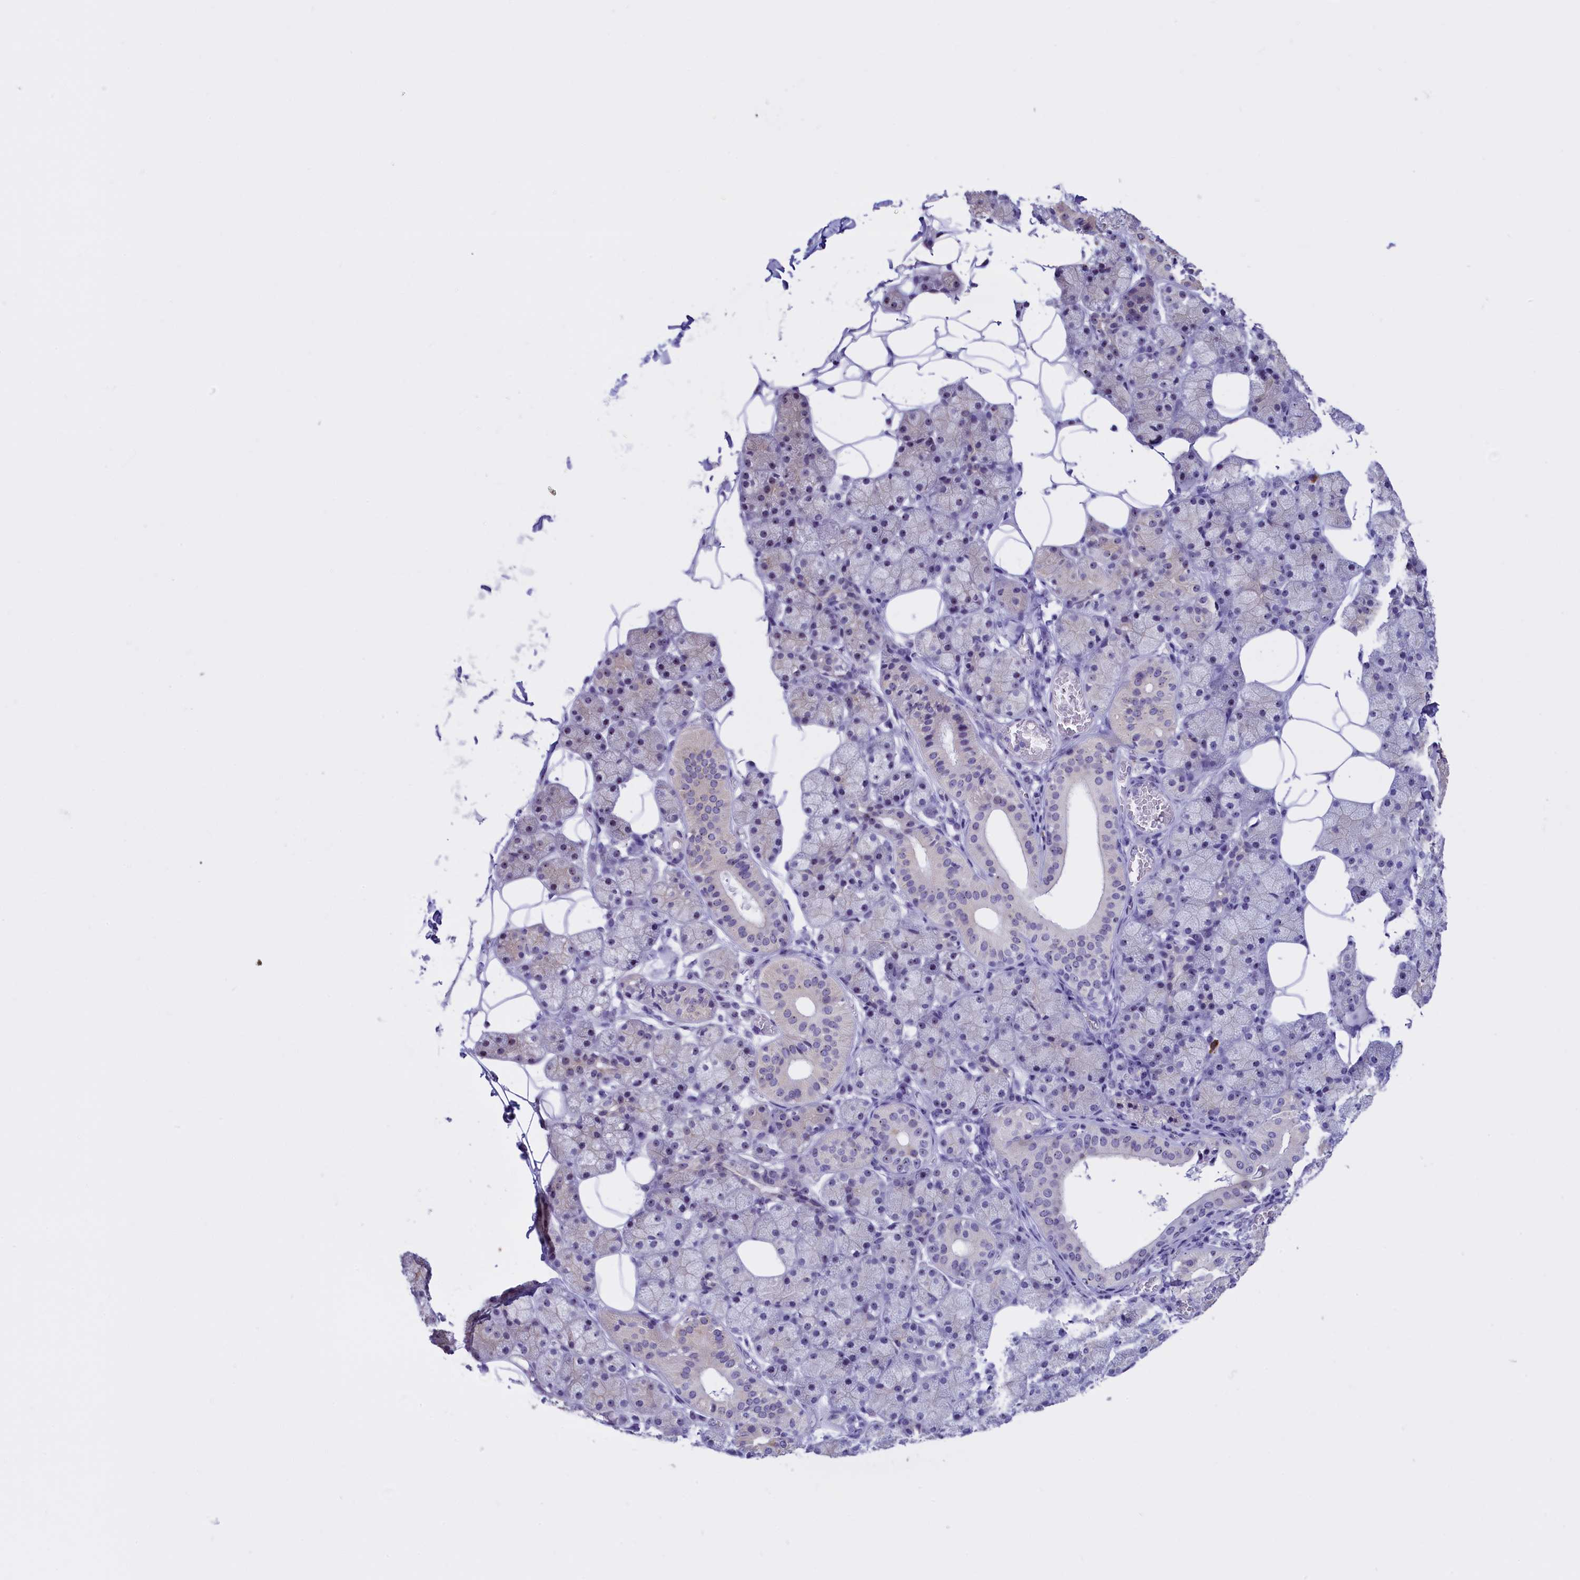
{"staining": {"intensity": "weak", "quantity": "<25%", "location": "nuclear"}, "tissue": "salivary gland", "cell_type": "Glandular cells", "image_type": "normal", "snomed": [{"axis": "morphology", "description": "Normal tissue, NOS"}, {"axis": "topography", "description": "Salivary gland"}], "caption": "This is a micrograph of IHC staining of unremarkable salivary gland, which shows no expression in glandular cells.", "gene": "TBL3", "patient": {"sex": "female", "age": 33}}